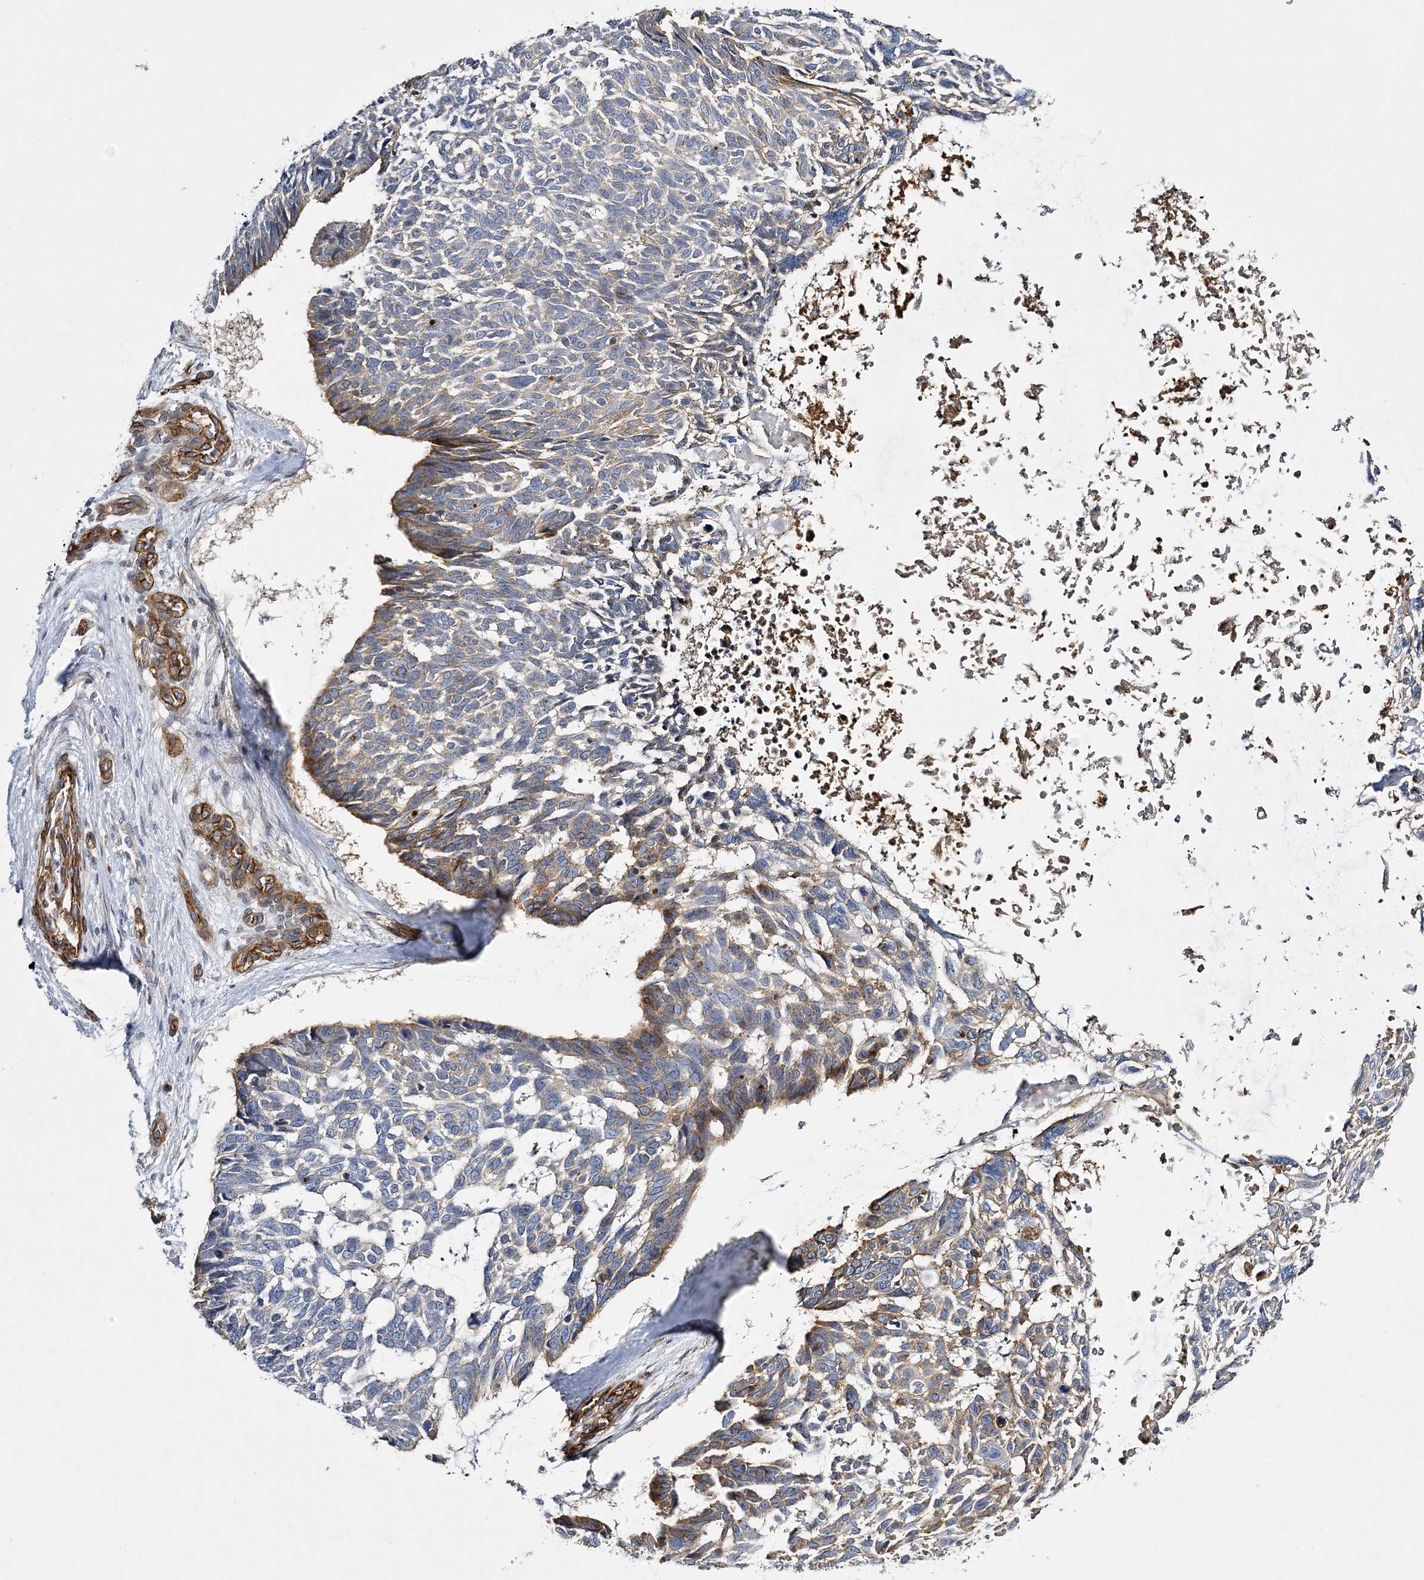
{"staining": {"intensity": "moderate", "quantity": "<25%", "location": "cytoplasmic/membranous"}, "tissue": "skin cancer", "cell_type": "Tumor cells", "image_type": "cancer", "snomed": [{"axis": "morphology", "description": "Basal cell carcinoma"}, {"axis": "topography", "description": "Skin"}], "caption": "This is a photomicrograph of immunohistochemistry (IHC) staining of basal cell carcinoma (skin), which shows moderate staining in the cytoplasmic/membranous of tumor cells.", "gene": "CALN1", "patient": {"sex": "male", "age": 88}}